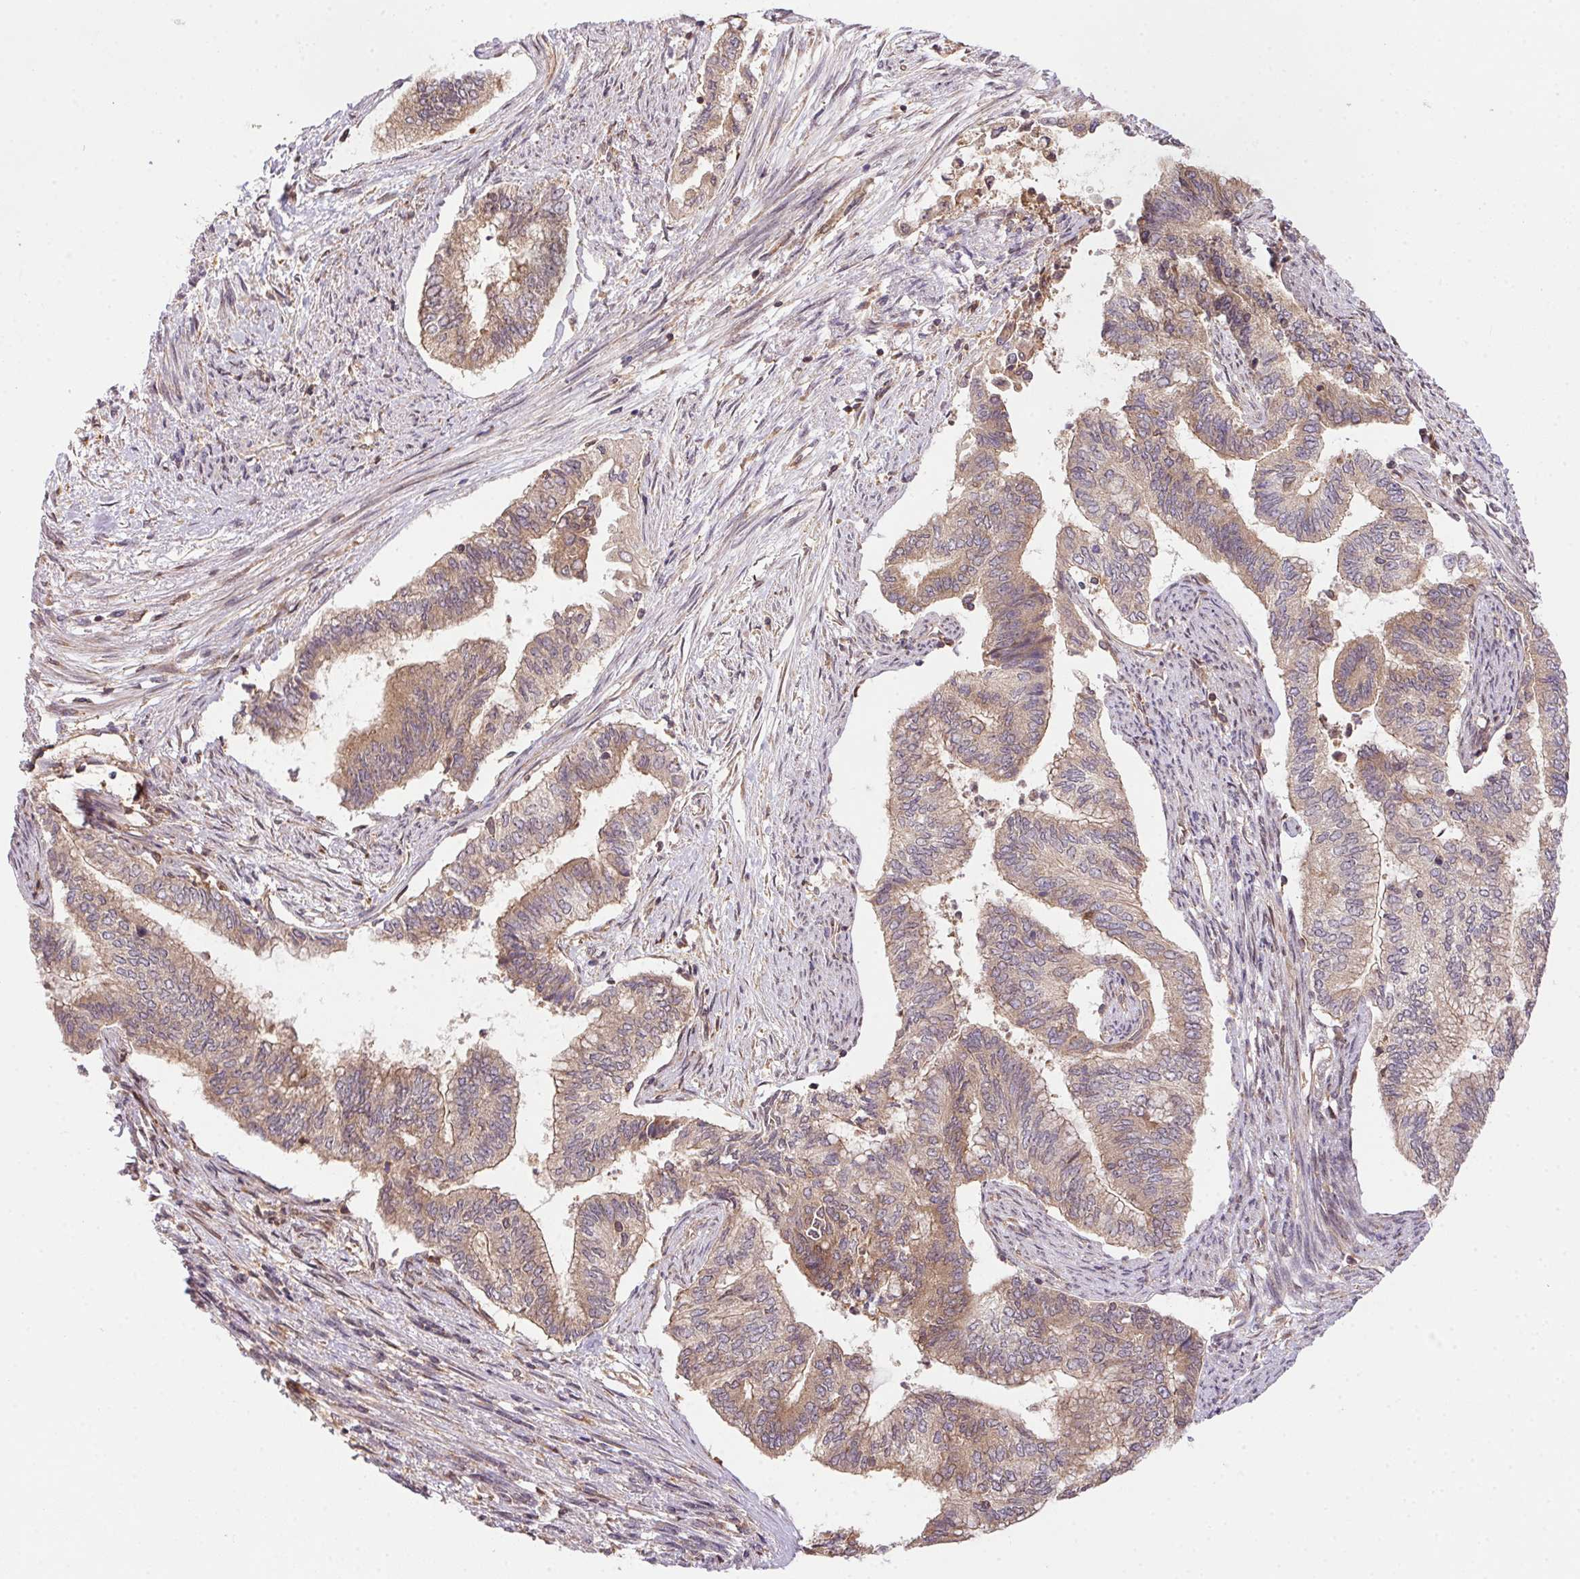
{"staining": {"intensity": "weak", "quantity": ">75%", "location": "cytoplasmic/membranous"}, "tissue": "prostate cancer", "cell_type": "Tumor cells", "image_type": "cancer", "snomed": [{"axis": "morphology", "description": "Adenocarcinoma, High grade"}, {"axis": "topography", "description": "Prostate and seminal vesicle, NOS"}], "caption": "High-grade adenocarcinoma (prostate) stained with DAB (3,3'-diaminobenzidine) IHC displays low levels of weak cytoplasmic/membranous staining in approximately >75% of tumor cells. Using DAB (3,3'-diaminobenzidine) (brown) and hematoxylin (blue) stains, captured at high magnification using brightfield microscopy.", "gene": "MEX3D", "patient": {"sex": "male", "age": 60}}